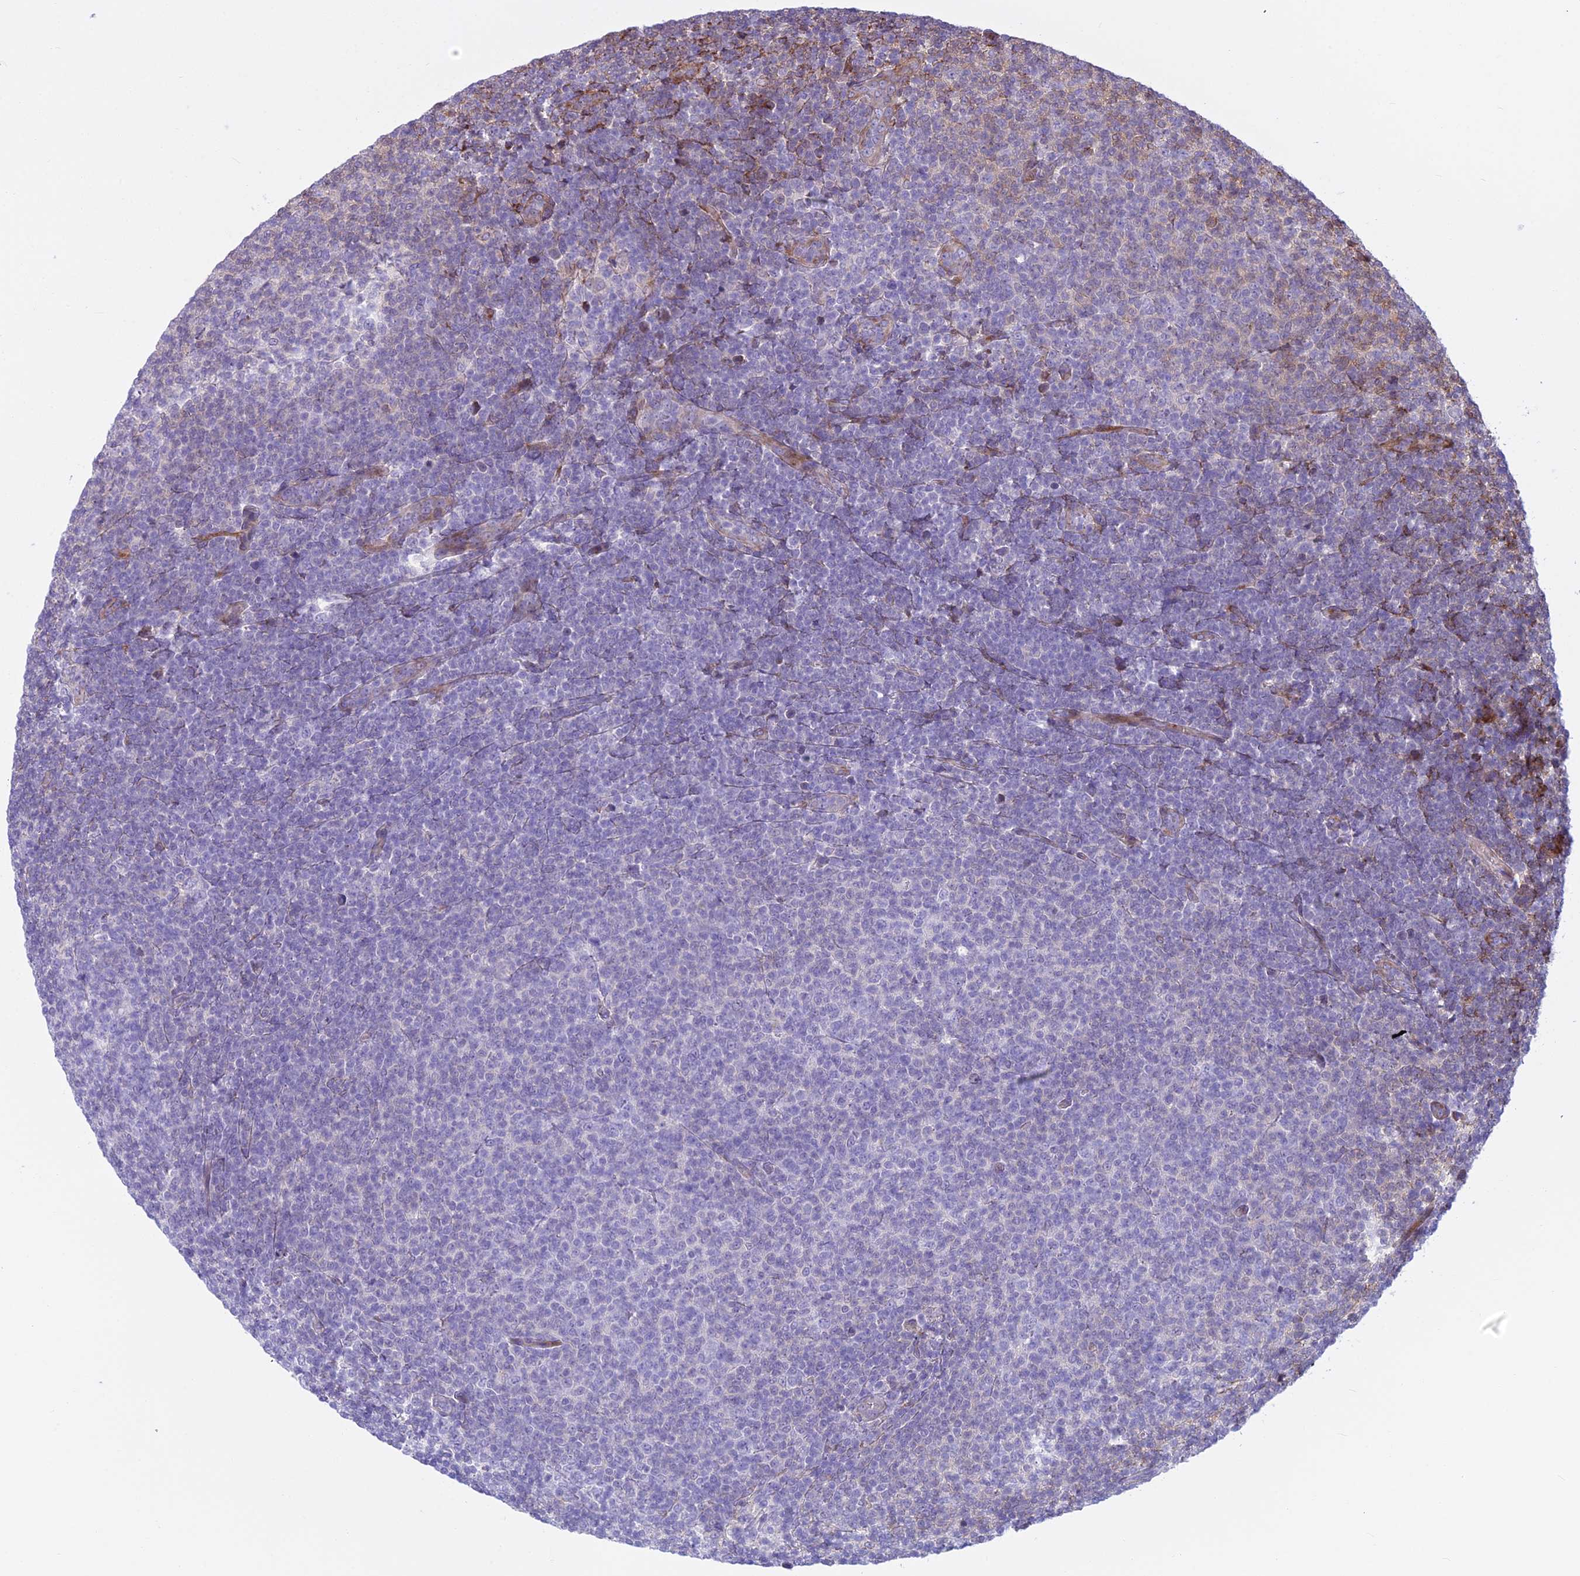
{"staining": {"intensity": "negative", "quantity": "none", "location": "none"}, "tissue": "lymphoma", "cell_type": "Tumor cells", "image_type": "cancer", "snomed": [{"axis": "morphology", "description": "Malignant lymphoma, non-Hodgkin's type, Low grade"}, {"axis": "topography", "description": "Lymph node"}], "caption": "Immunohistochemistry of human lymphoma shows no expression in tumor cells.", "gene": "PCDHB14", "patient": {"sex": "male", "age": 66}}